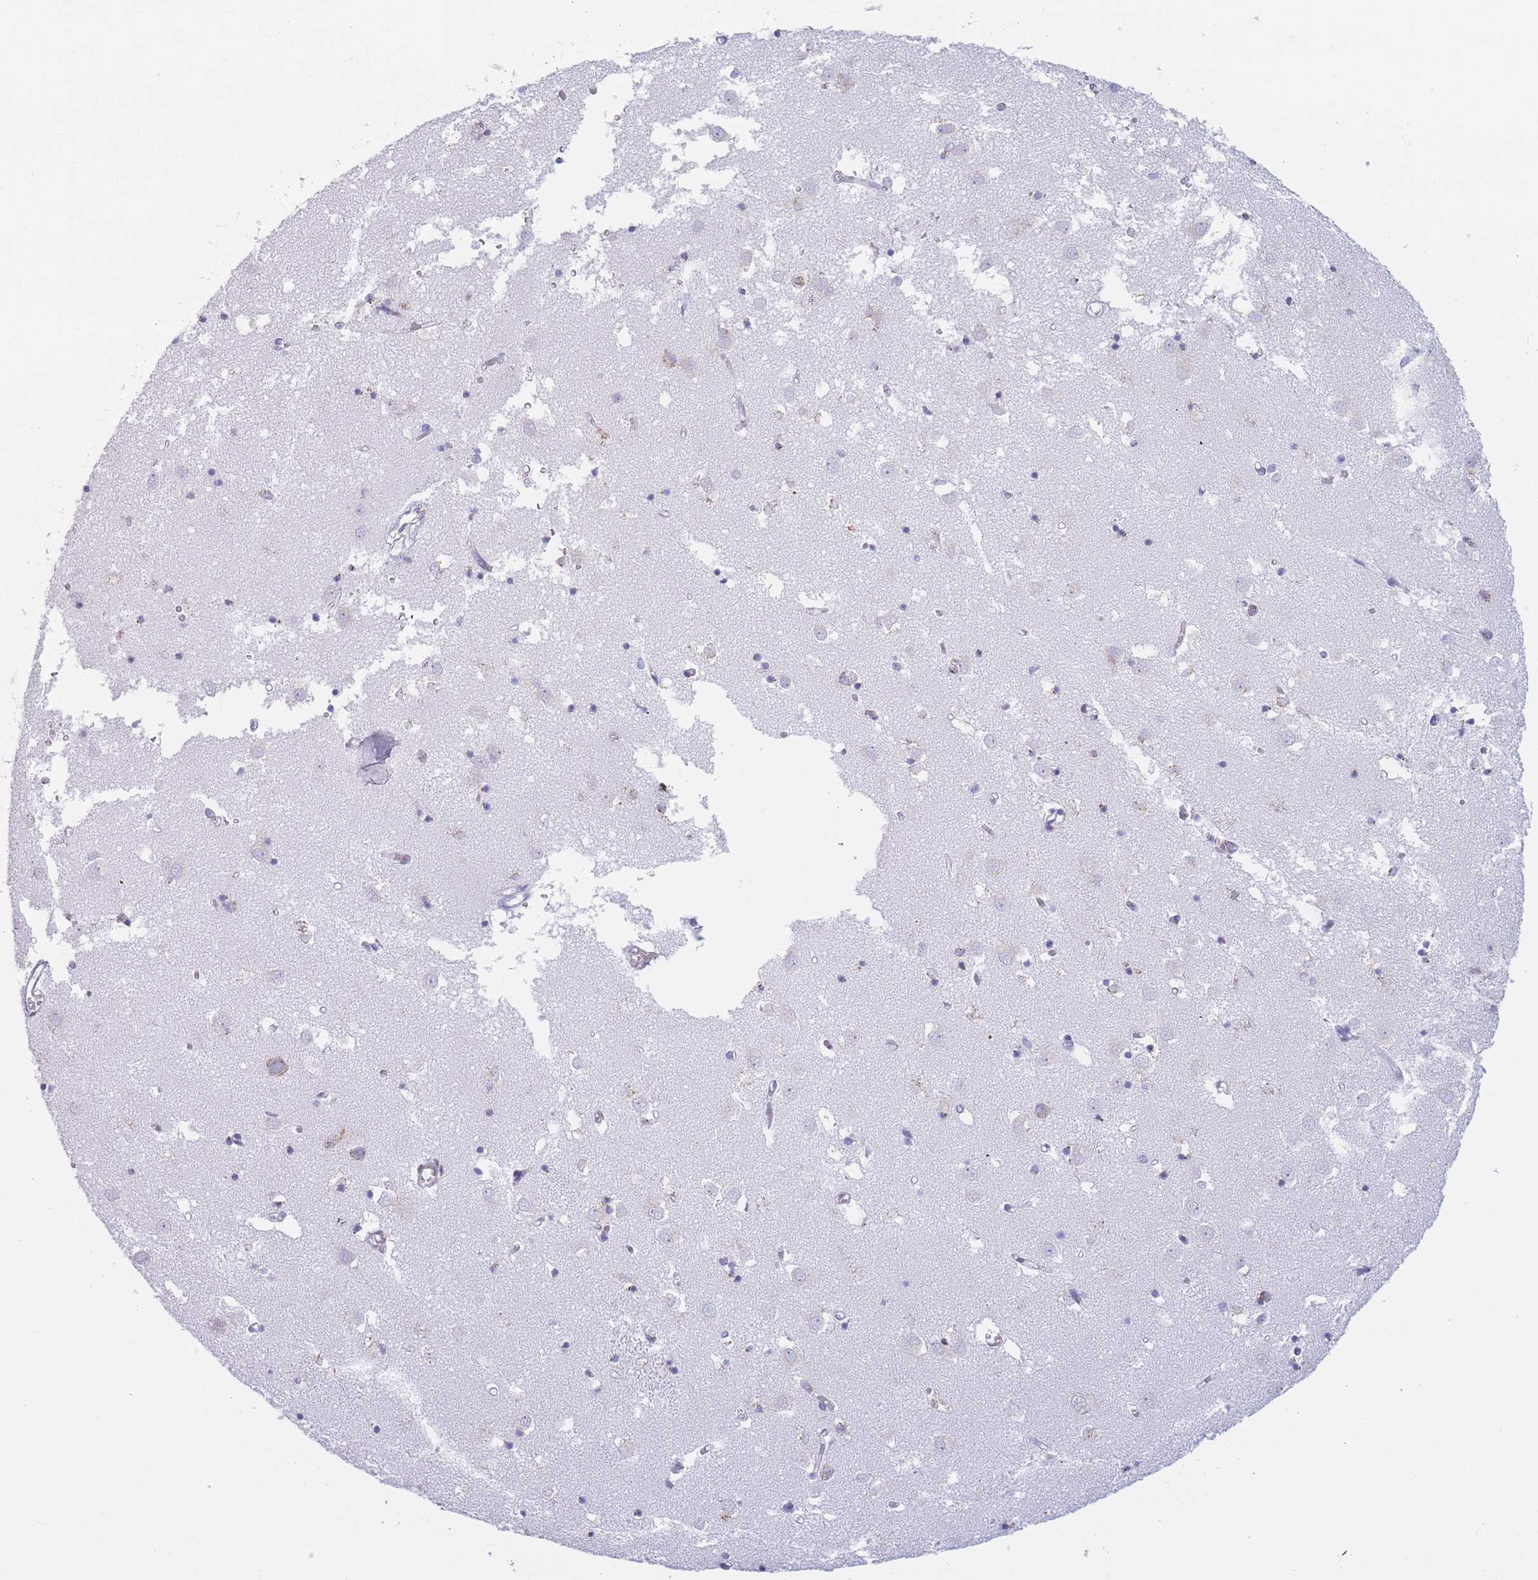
{"staining": {"intensity": "negative", "quantity": "none", "location": "none"}, "tissue": "caudate", "cell_type": "Glial cells", "image_type": "normal", "snomed": [{"axis": "morphology", "description": "Normal tissue, NOS"}, {"axis": "topography", "description": "Lateral ventricle wall"}], "caption": "Immunohistochemistry photomicrograph of normal caudate: human caudate stained with DAB displays no significant protein staining in glial cells.", "gene": "MRPL30", "patient": {"sex": "male", "age": 70}}